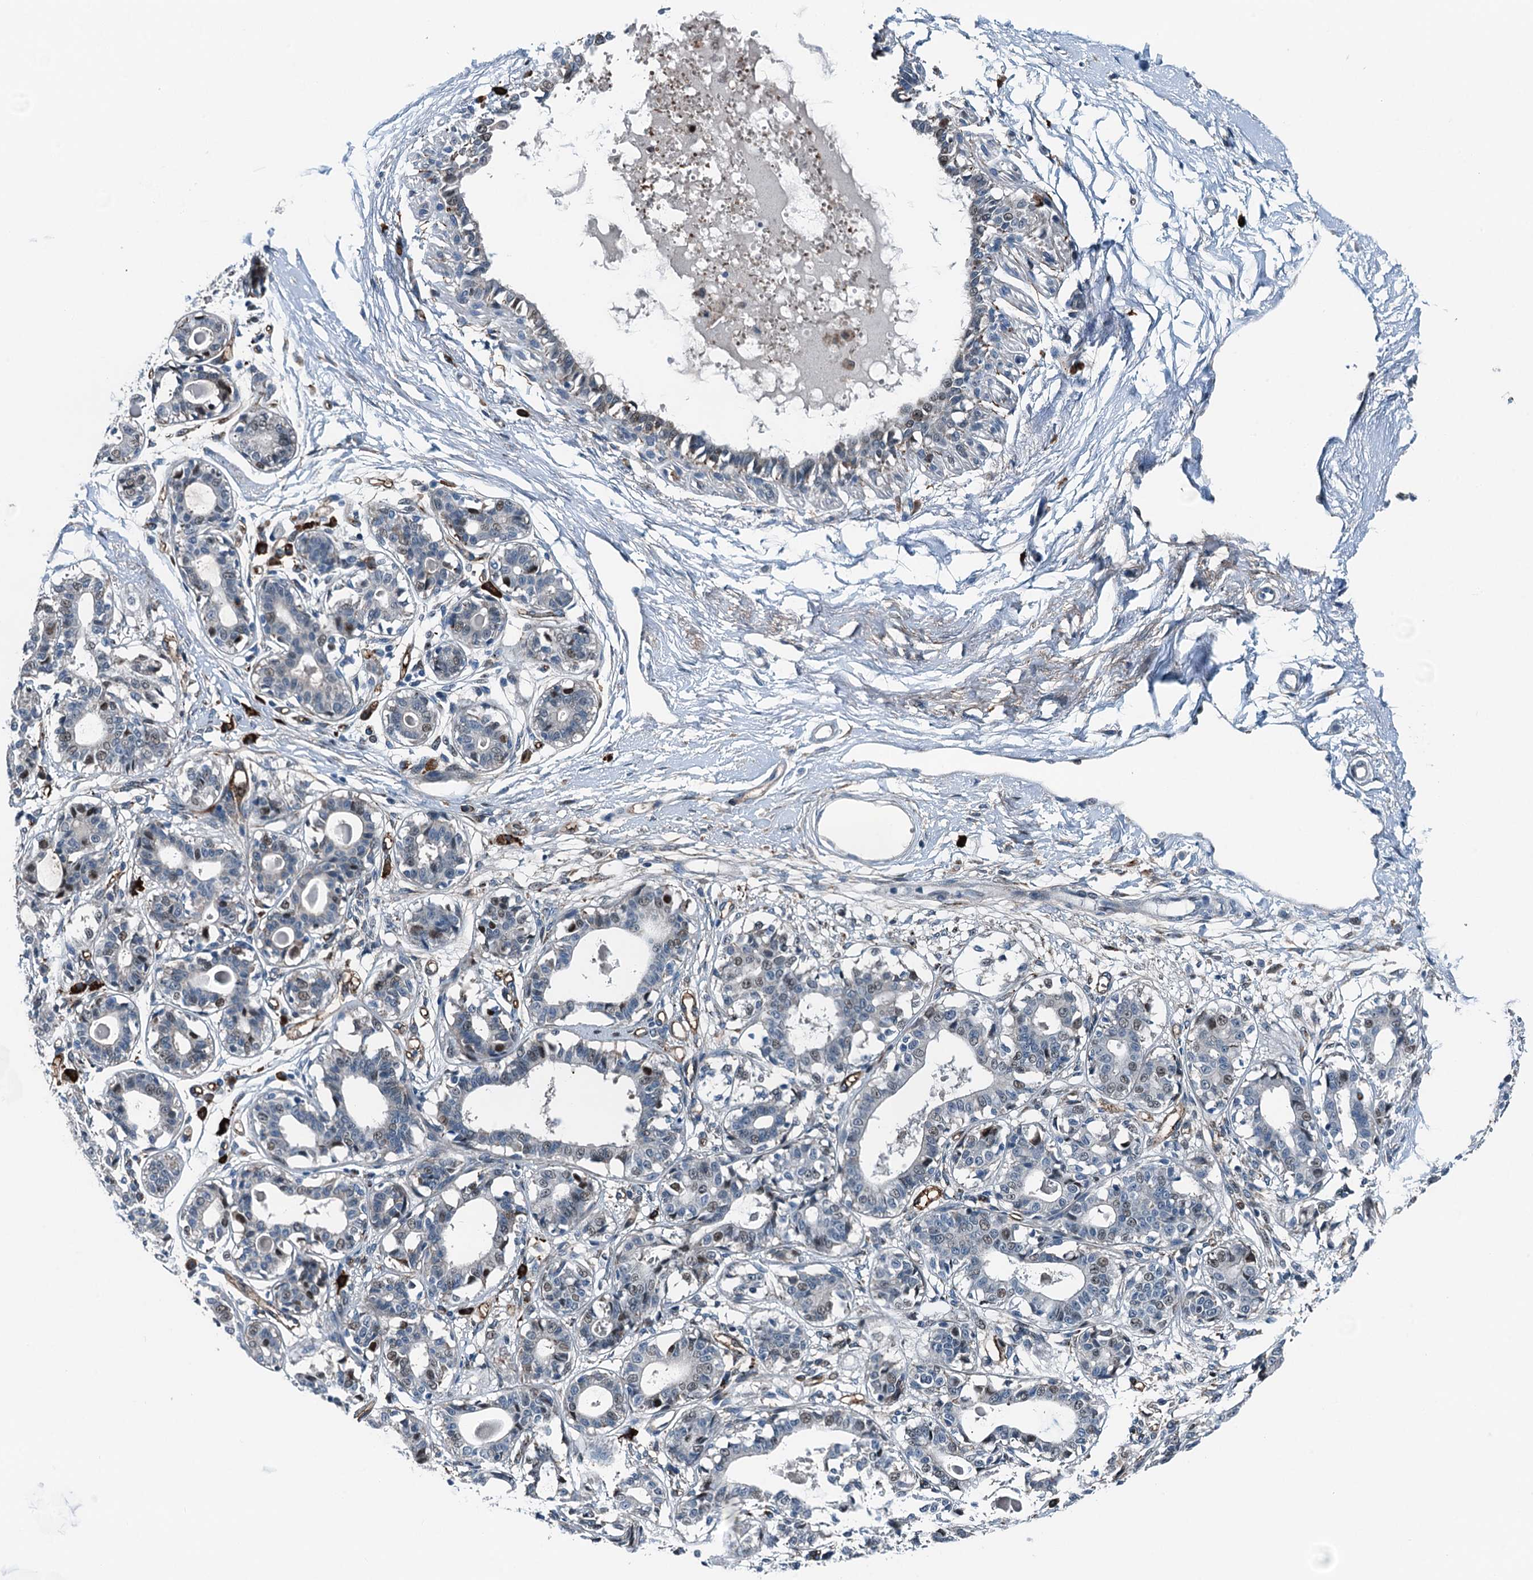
{"staining": {"intensity": "moderate", "quantity": "<25%", "location": "cytoplasmic/membranous"}, "tissue": "breast", "cell_type": "Adipocytes", "image_type": "normal", "snomed": [{"axis": "morphology", "description": "Normal tissue, NOS"}, {"axis": "topography", "description": "Breast"}], "caption": "Immunohistochemical staining of normal breast shows moderate cytoplasmic/membranous protein positivity in about <25% of adipocytes. The protein of interest is shown in brown color, while the nuclei are stained blue.", "gene": "TAMALIN", "patient": {"sex": "female", "age": 45}}